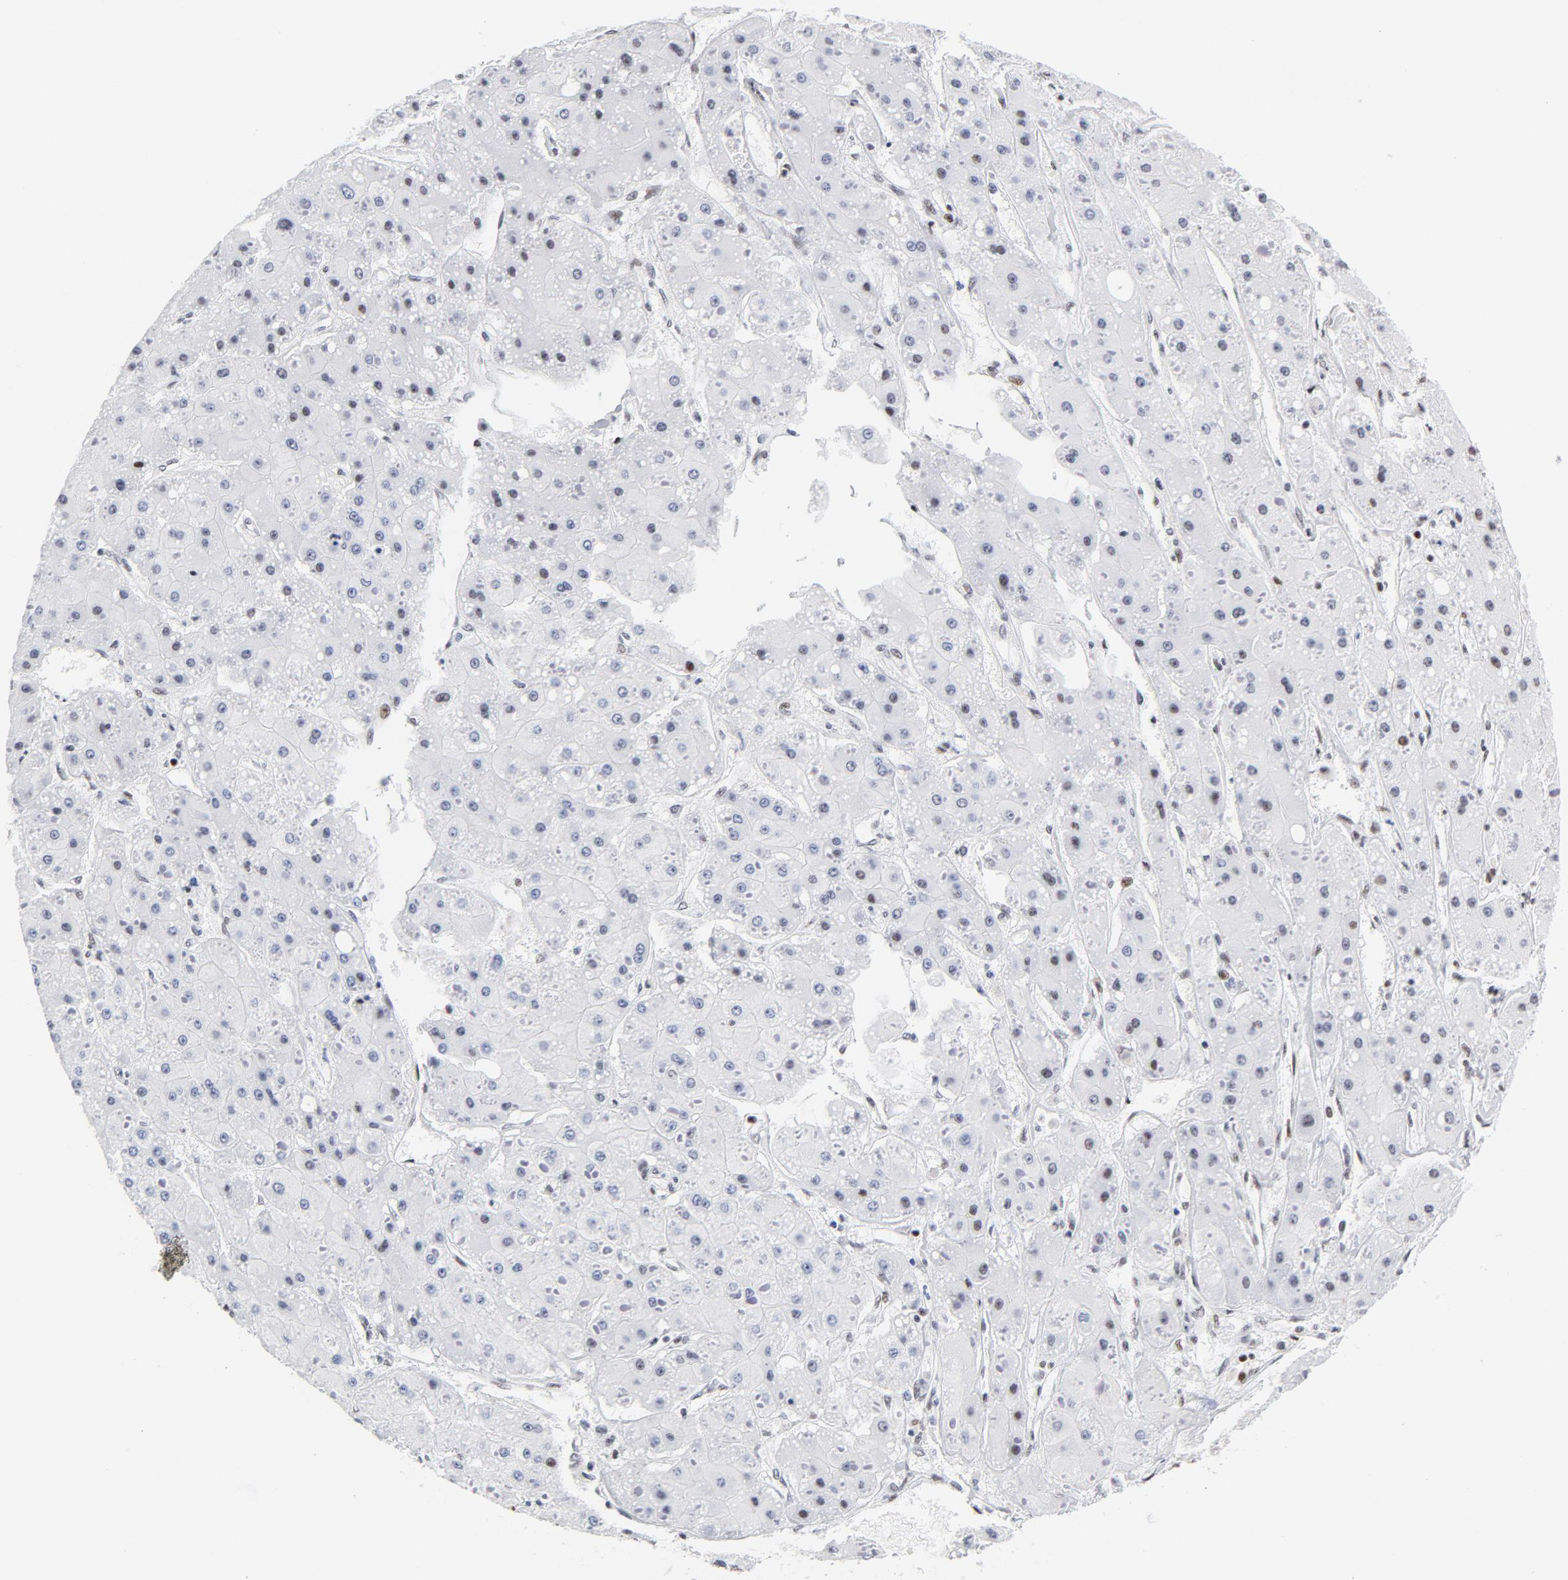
{"staining": {"intensity": "moderate", "quantity": "<25%", "location": "nuclear"}, "tissue": "liver cancer", "cell_type": "Tumor cells", "image_type": "cancer", "snomed": [{"axis": "morphology", "description": "Carcinoma, Hepatocellular, NOS"}, {"axis": "topography", "description": "Liver"}], "caption": "High-magnification brightfield microscopy of liver cancer (hepatocellular carcinoma) stained with DAB (brown) and counterstained with hematoxylin (blue). tumor cells exhibit moderate nuclear positivity is appreciated in about<25% of cells. The protein is stained brown, and the nuclei are stained in blue (DAB (3,3'-diaminobenzidine) IHC with brightfield microscopy, high magnification).", "gene": "XRCC5", "patient": {"sex": "female", "age": 52}}